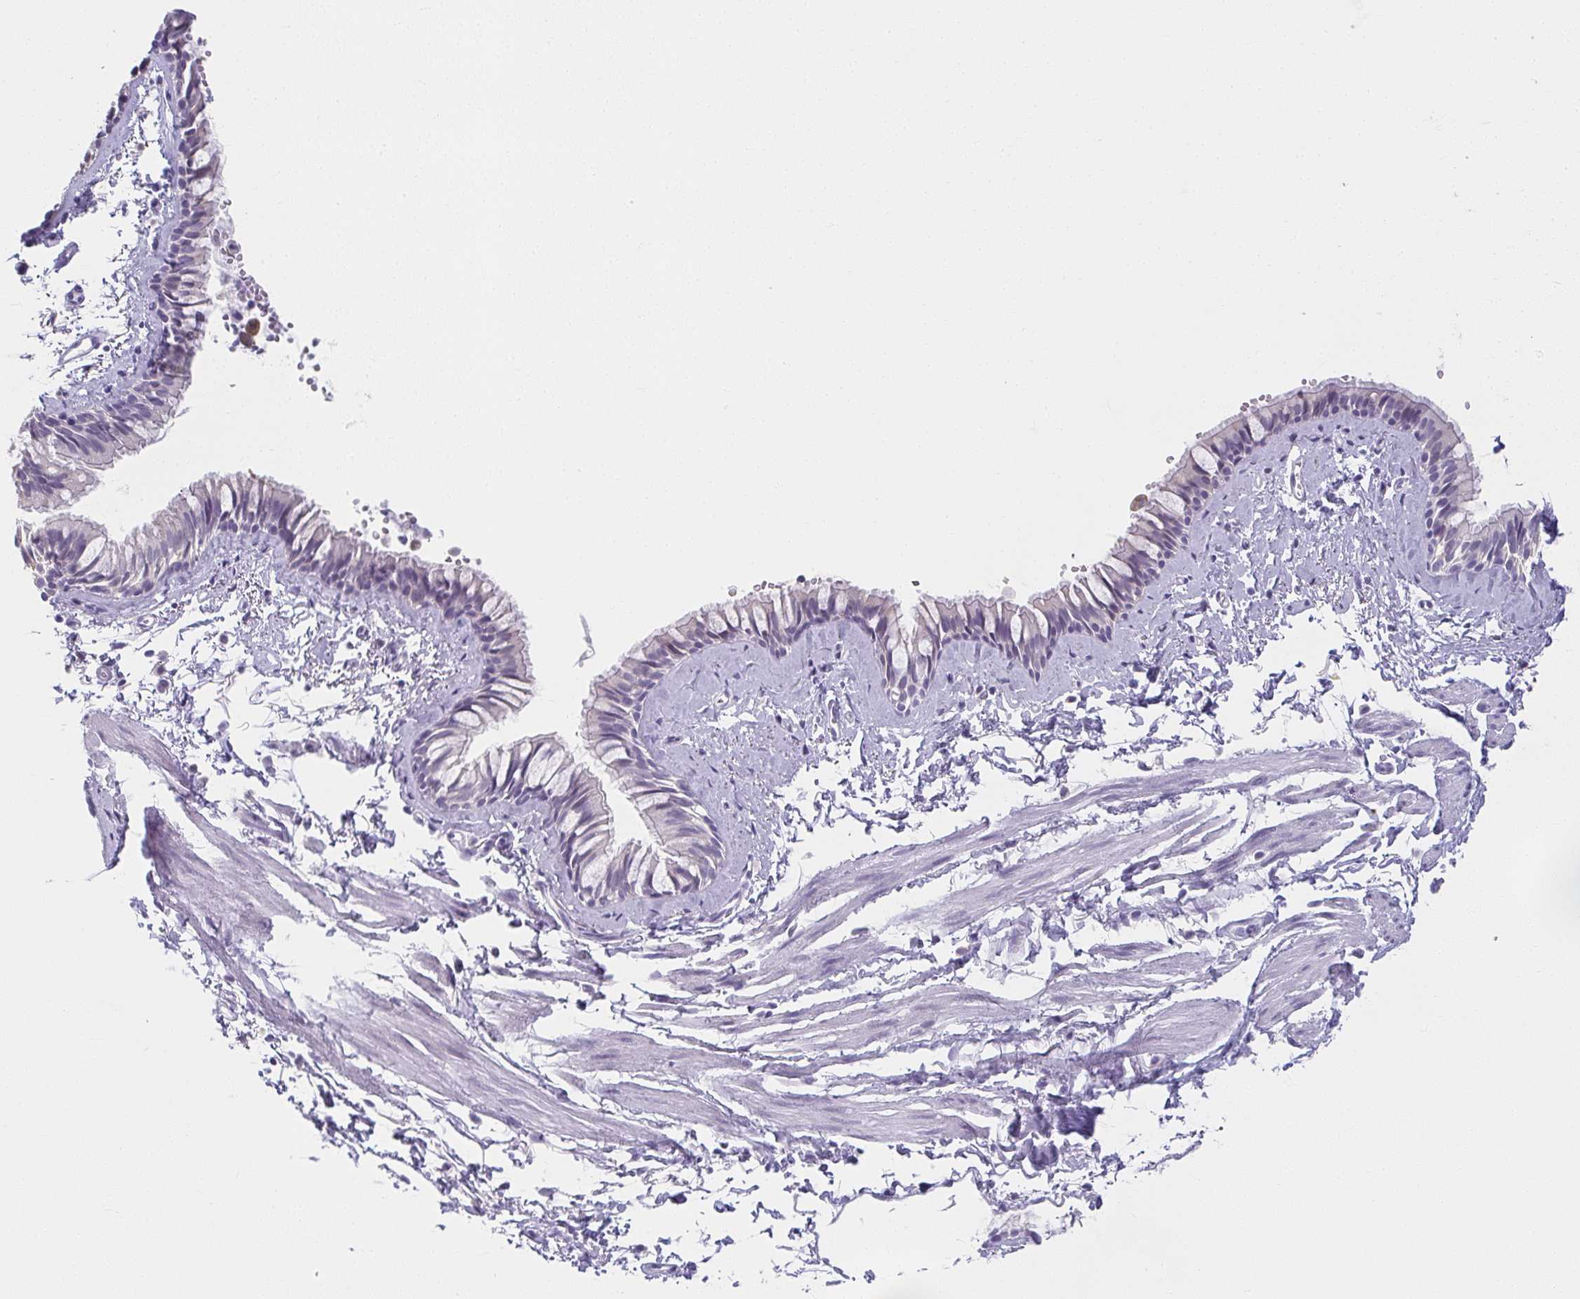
{"staining": {"intensity": "negative", "quantity": "none", "location": "none"}, "tissue": "bronchus", "cell_type": "Respiratory epithelial cells", "image_type": "normal", "snomed": [{"axis": "morphology", "description": "Normal tissue, NOS"}, {"axis": "topography", "description": "Bronchus"}], "caption": "High magnification brightfield microscopy of normal bronchus stained with DAB (brown) and counterstained with hematoxylin (blue): respiratory epithelial cells show no significant staining. (Immunohistochemistry, brightfield microscopy, high magnification).", "gene": "MOBP", "patient": {"sex": "female", "age": 59}}